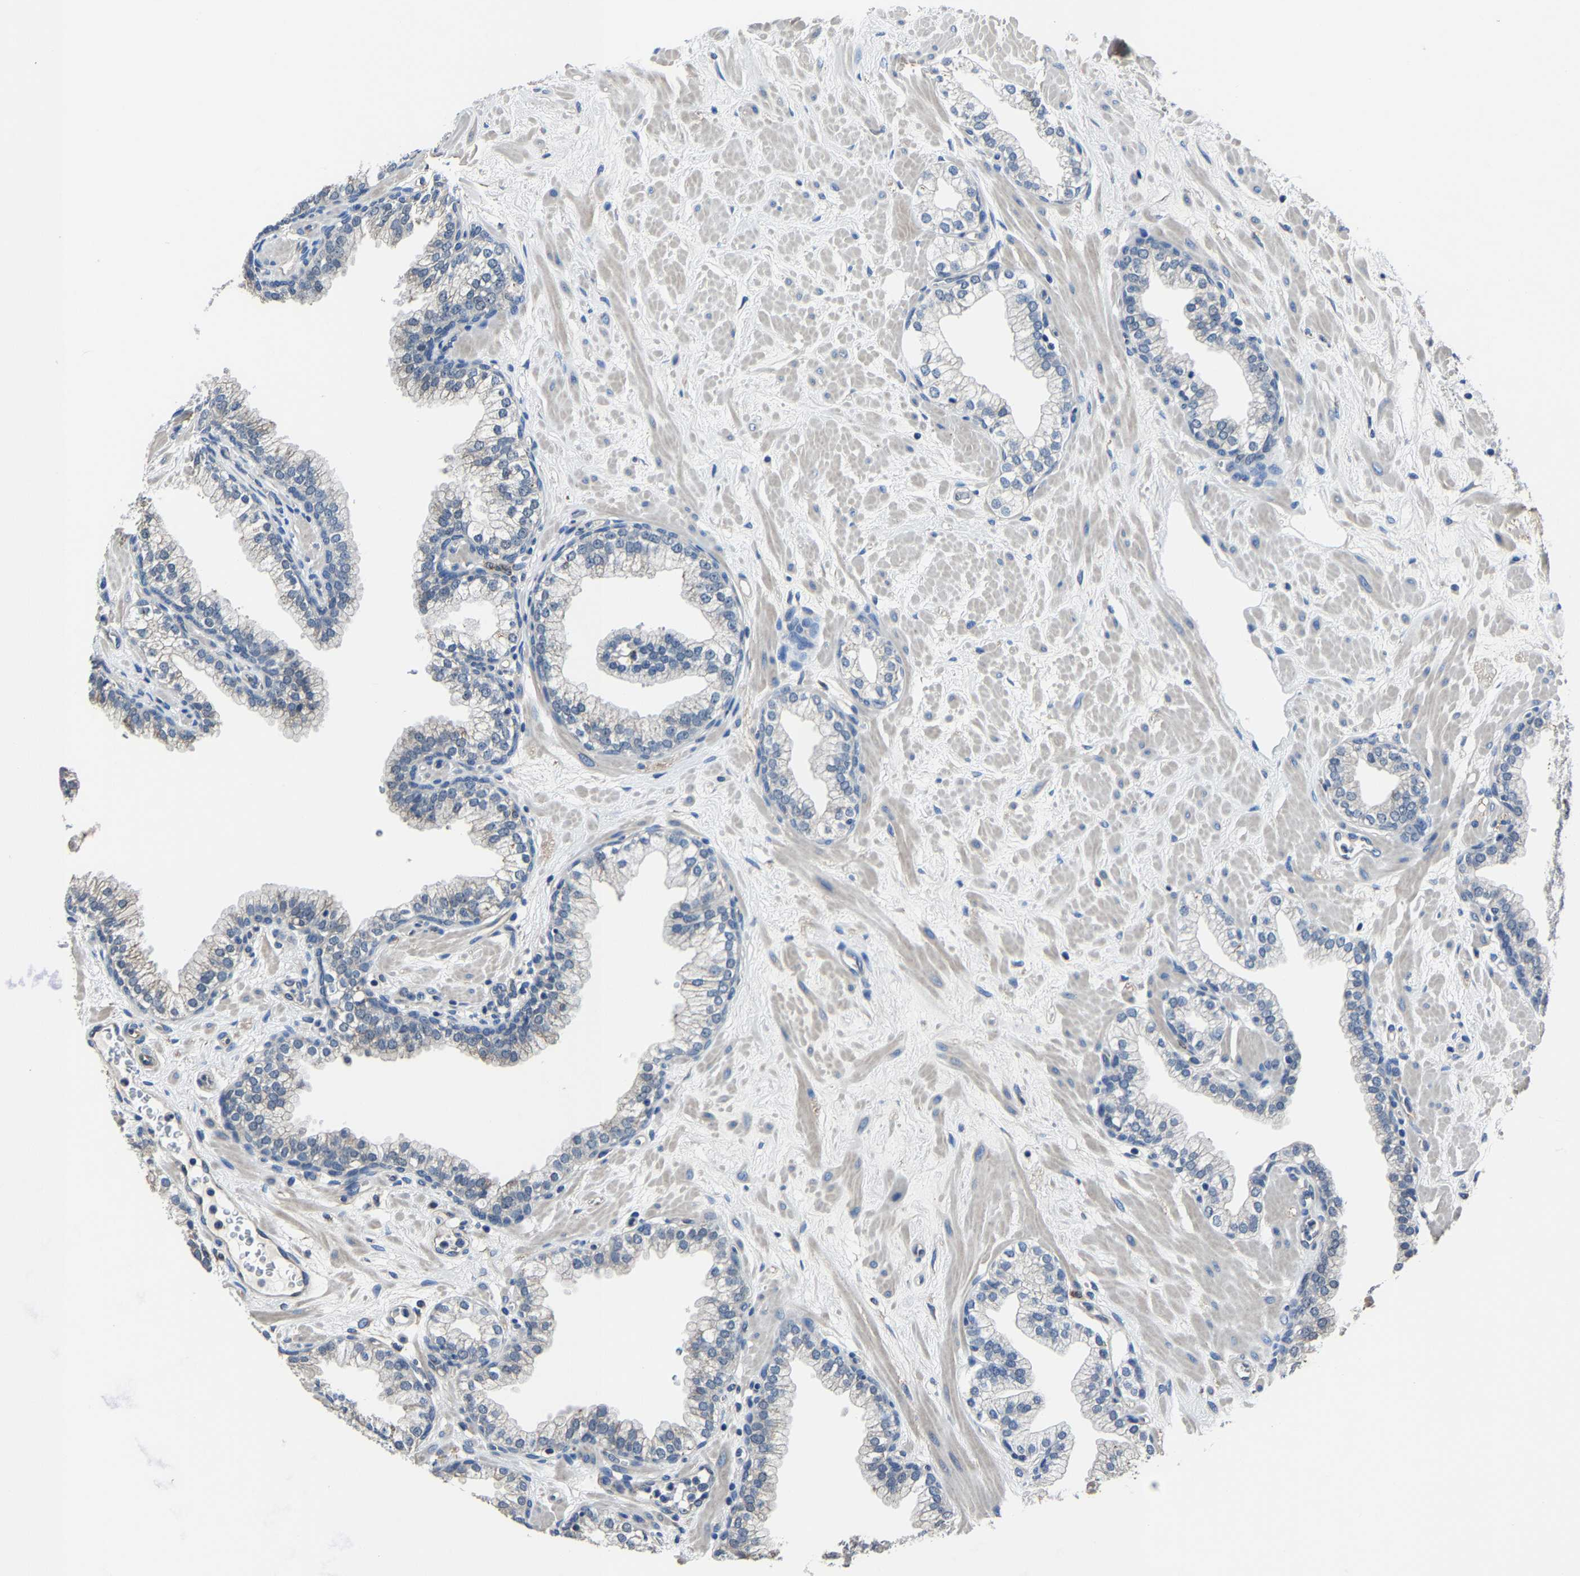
{"staining": {"intensity": "weak", "quantity": "25%-75%", "location": "cytoplasmic/membranous"}, "tissue": "prostate", "cell_type": "Glandular cells", "image_type": "normal", "snomed": [{"axis": "morphology", "description": "Normal tissue, NOS"}, {"axis": "morphology", "description": "Urothelial carcinoma, Low grade"}, {"axis": "topography", "description": "Urinary bladder"}, {"axis": "topography", "description": "Prostate"}], "caption": "A brown stain highlights weak cytoplasmic/membranous expression of a protein in glandular cells of unremarkable human prostate.", "gene": "STRBP", "patient": {"sex": "male", "age": 60}}